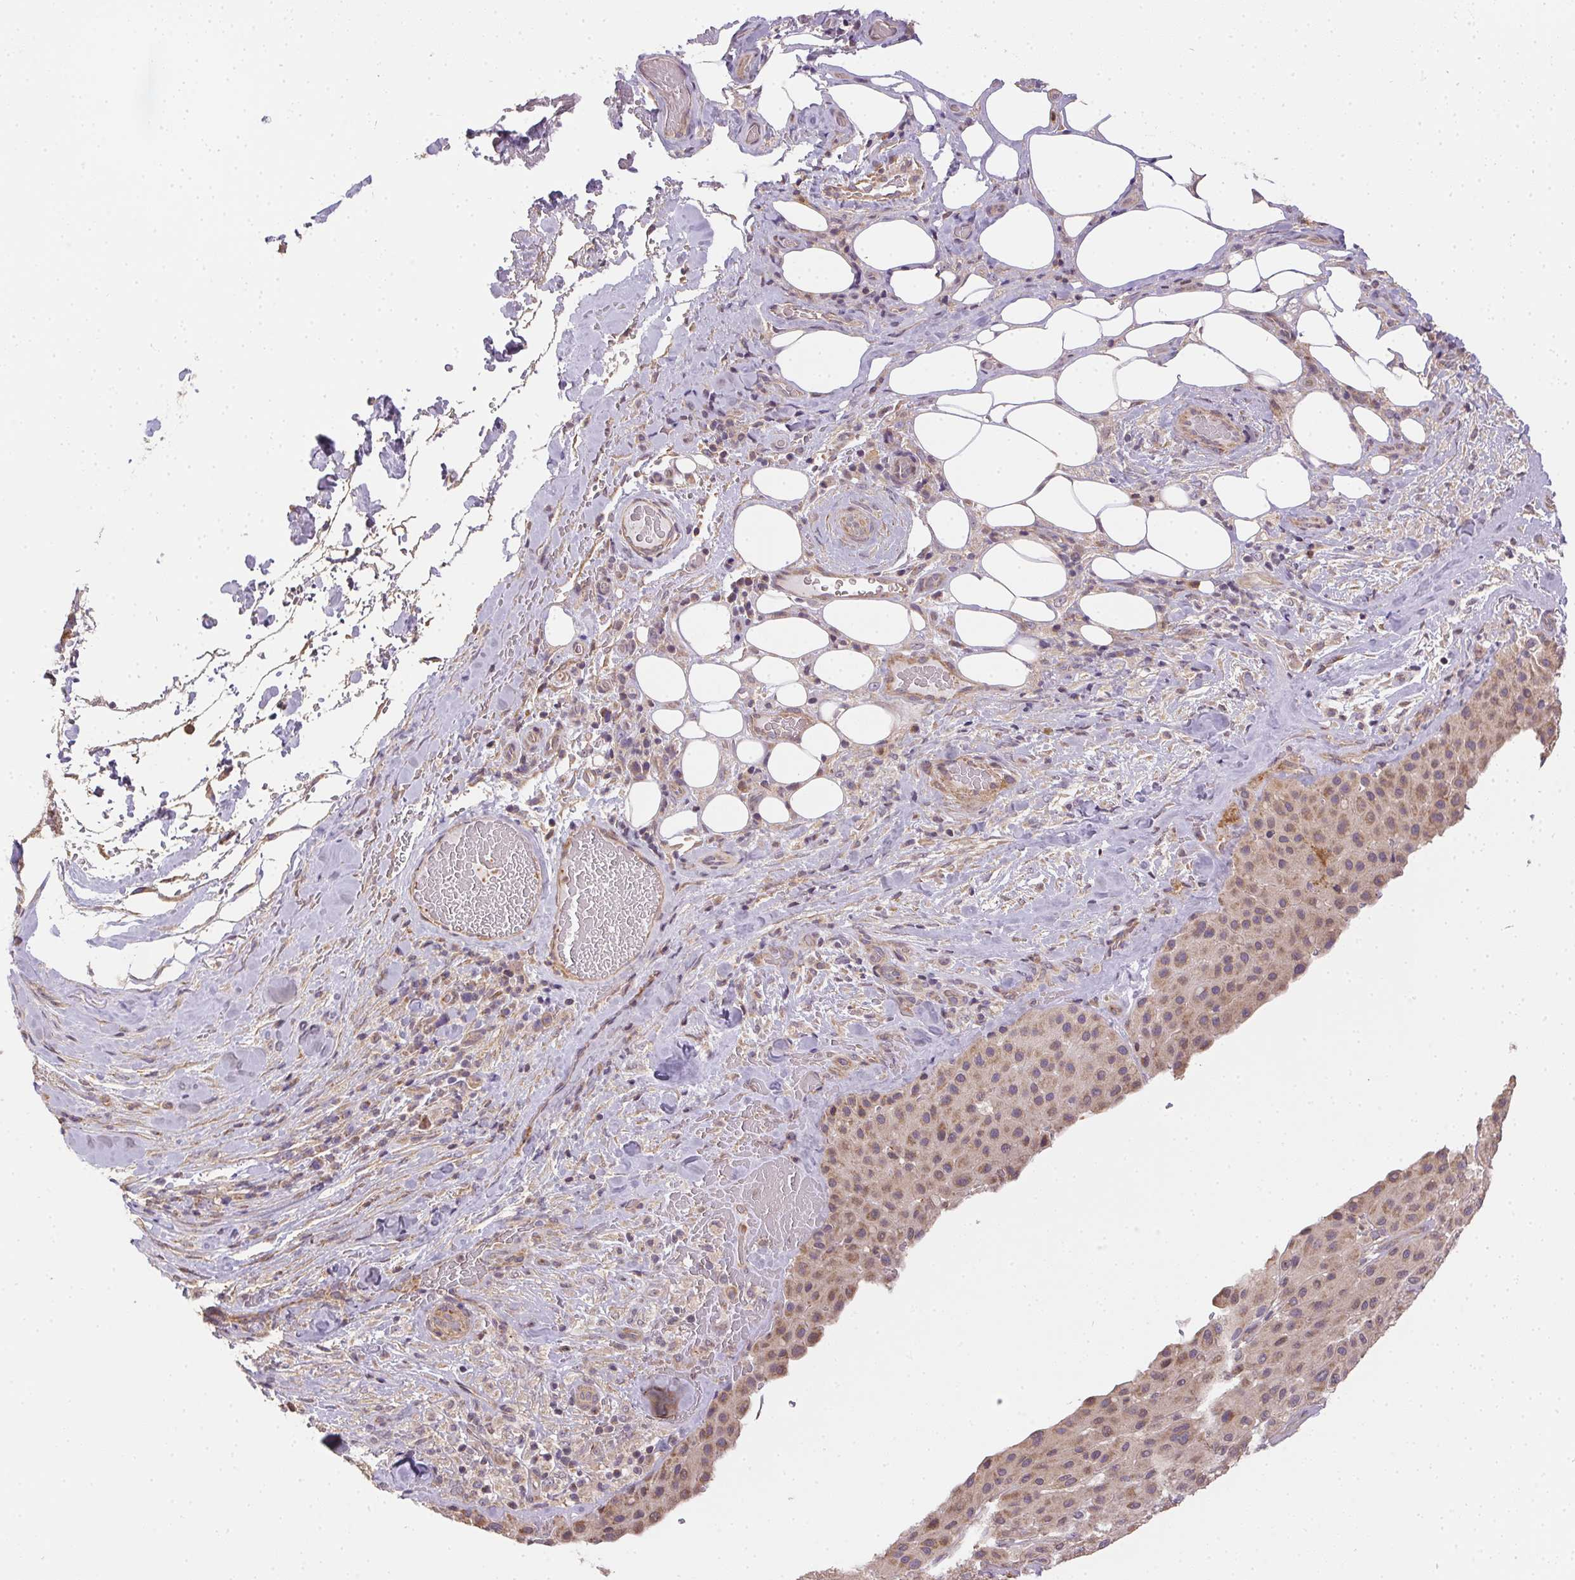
{"staining": {"intensity": "weak", "quantity": "25%-75%", "location": "cytoplasmic/membranous,nuclear"}, "tissue": "melanoma", "cell_type": "Tumor cells", "image_type": "cancer", "snomed": [{"axis": "morphology", "description": "Malignant melanoma, Metastatic site"}, {"axis": "topography", "description": "Smooth muscle"}], "caption": "A brown stain labels weak cytoplasmic/membranous and nuclear positivity of a protein in malignant melanoma (metastatic site) tumor cells.", "gene": "REV3L", "patient": {"sex": "male", "age": 41}}